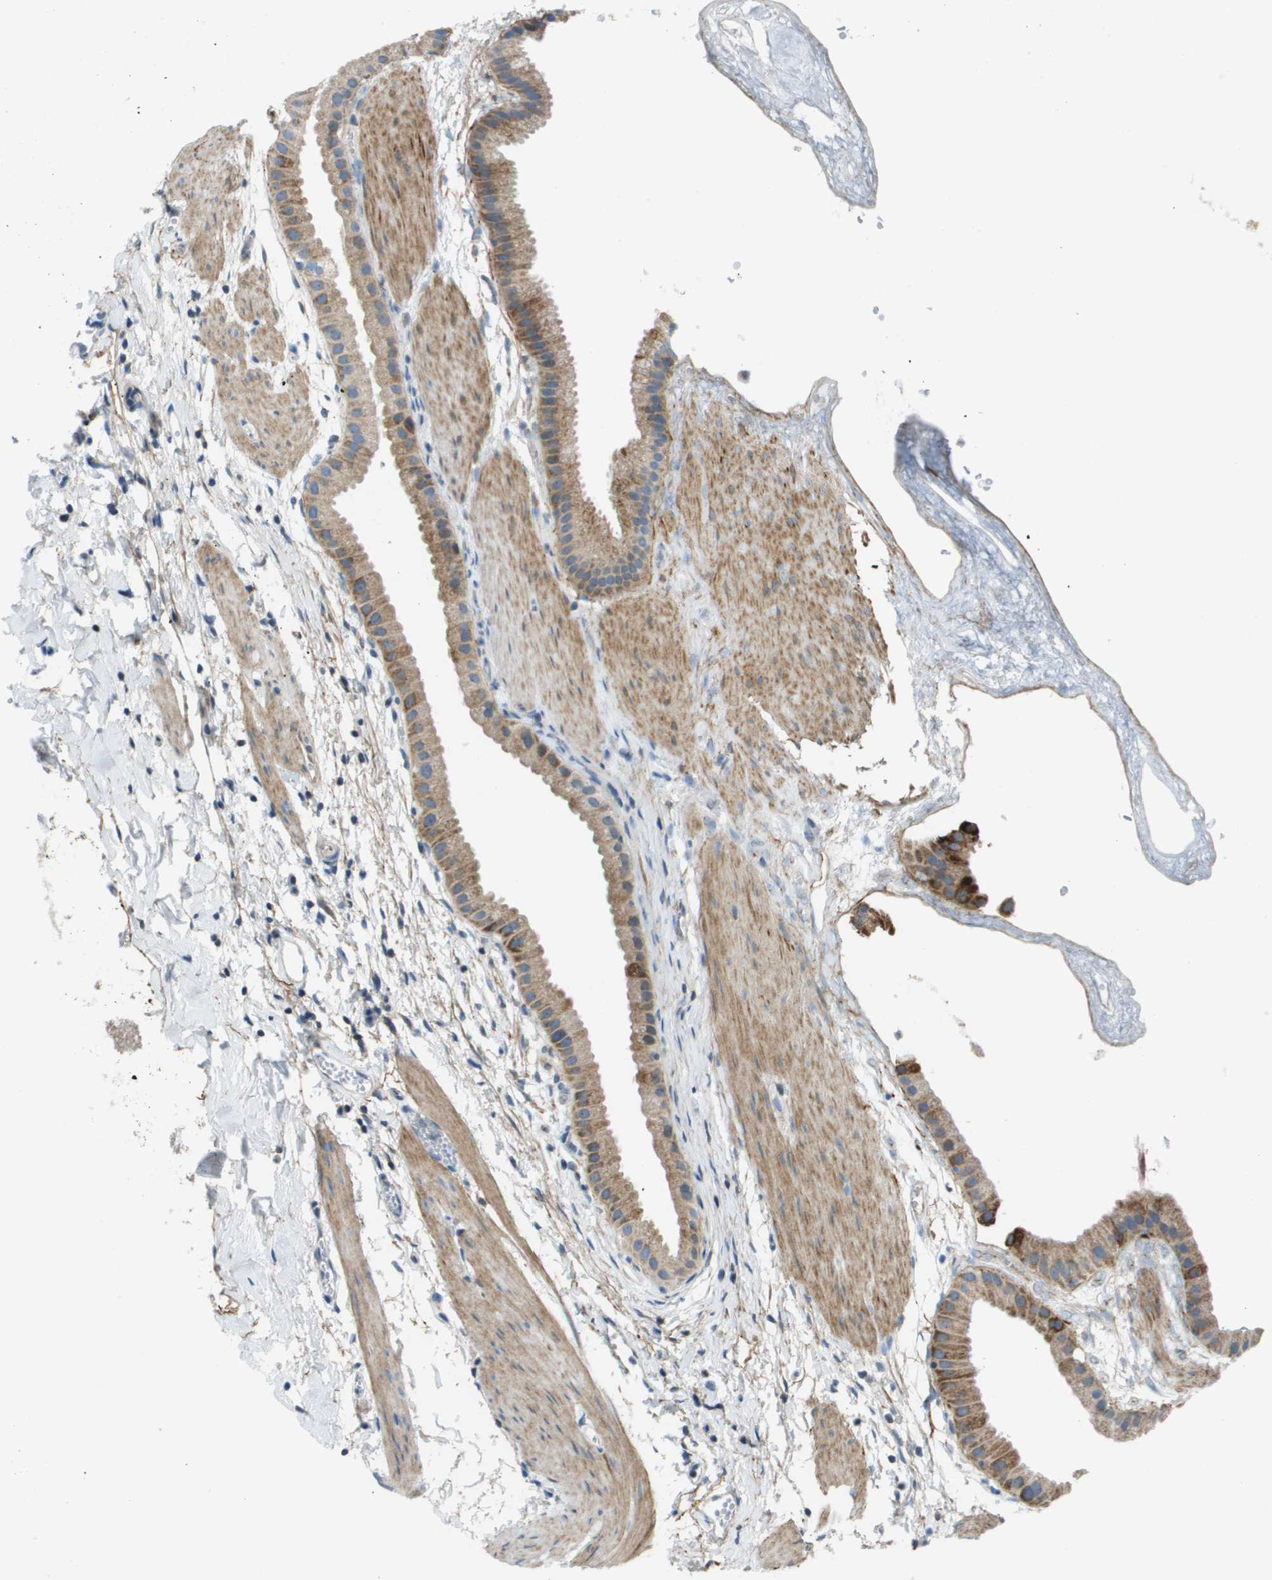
{"staining": {"intensity": "moderate", "quantity": ">75%", "location": "cytoplasmic/membranous"}, "tissue": "gallbladder", "cell_type": "Glandular cells", "image_type": "normal", "snomed": [{"axis": "morphology", "description": "Normal tissue, NOS"}, {"axis": "topography", "description": "Gallbladder"}], "caption": "Immunohistochemical staining of unremarkable gallbladder reveals moderate cytoplasmic/membranous protein expression in about >75% of glandular cells.", "gene": "GALNT6", "patient": {"sex": "female", "age": 64}}